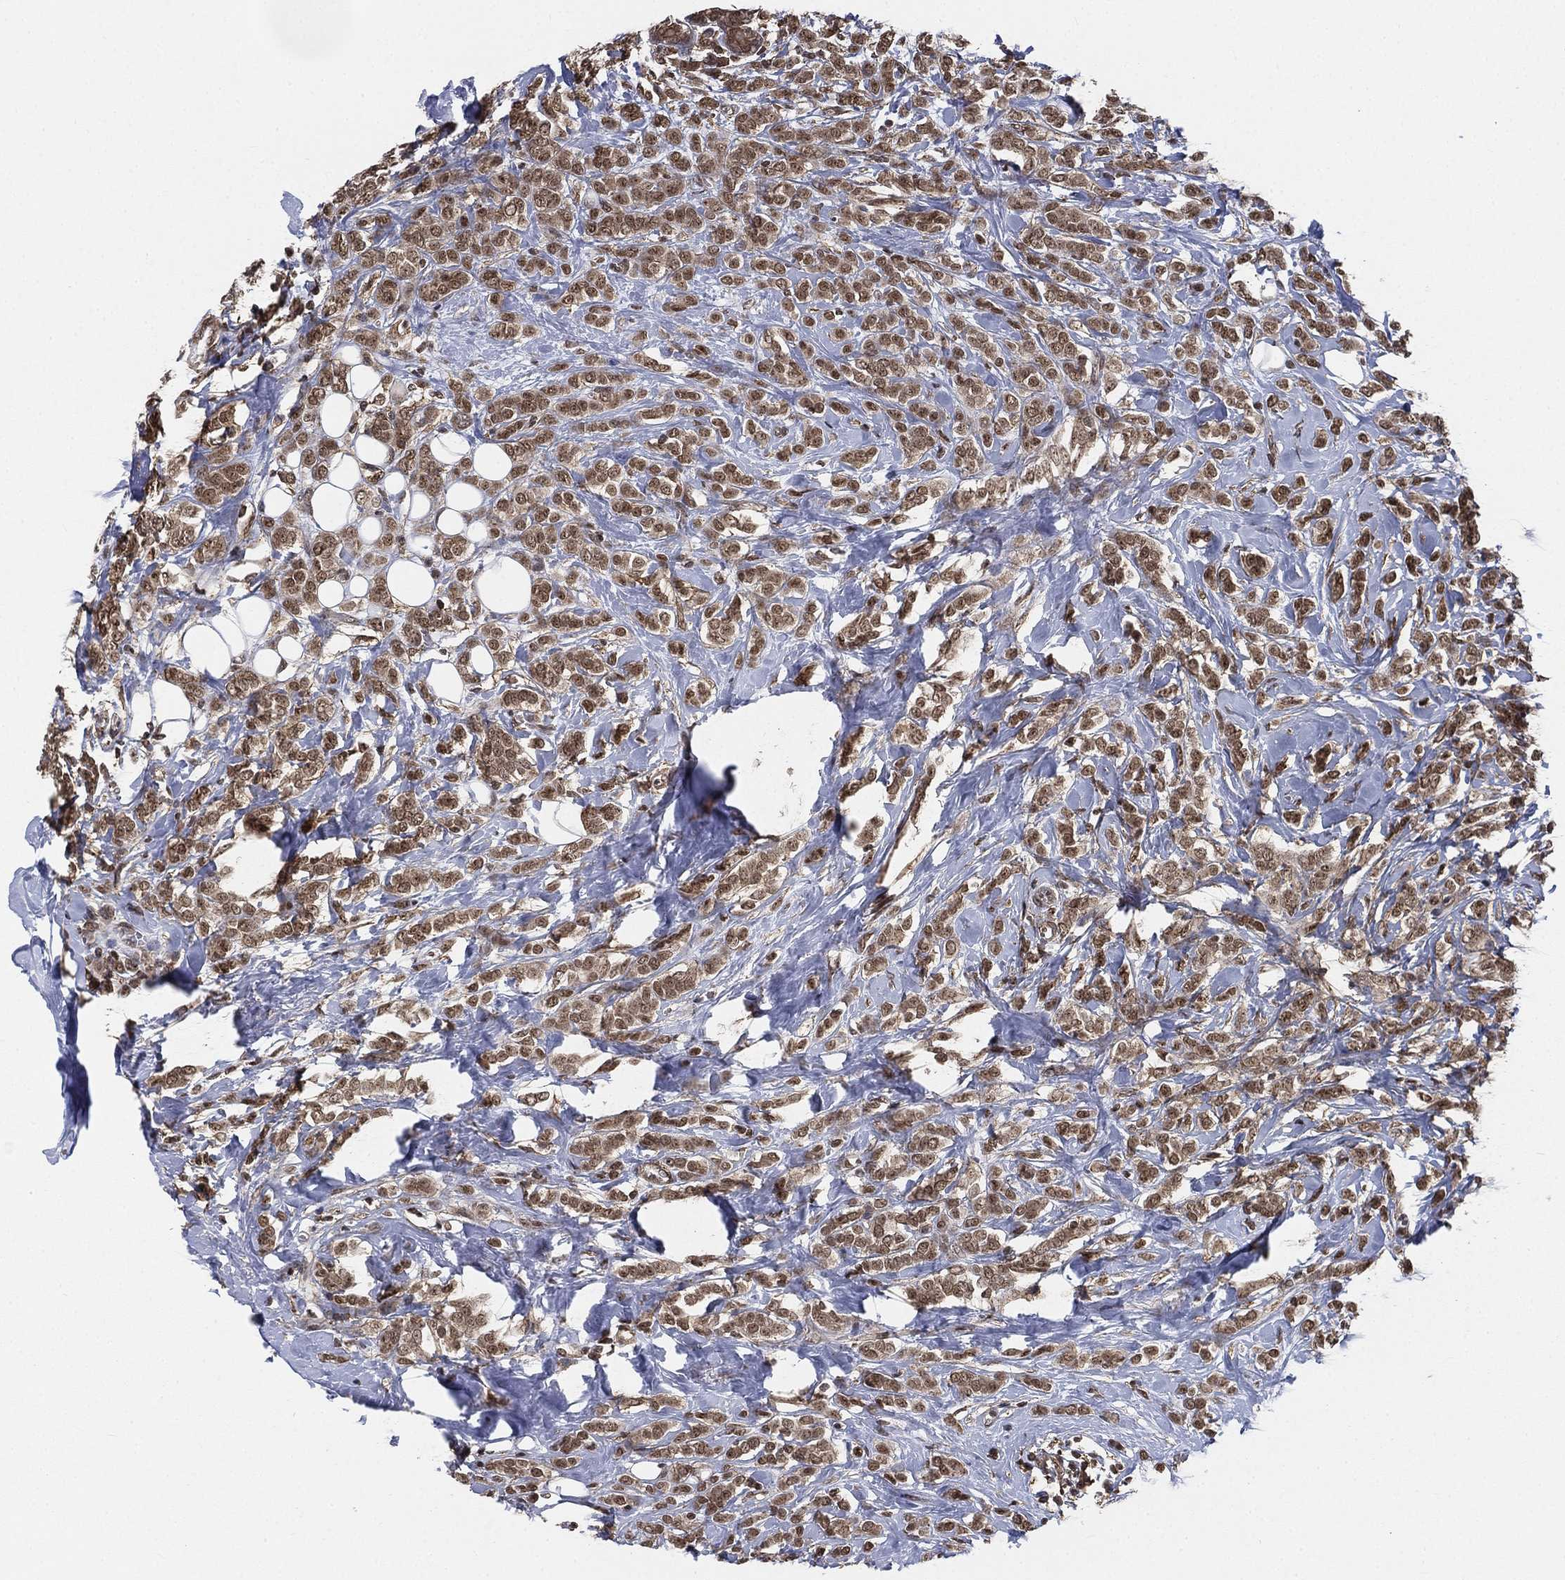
{"staining": {"intensity": "moderate", "quantity": ">75%", "location": "cytoplasmic/membranous,nuclear"}, "tissue": "breast cancer", "cell_type": "Tumor cells", "image_type": "cancer", "snomed": [{"axis": "morphology", "description": "Lobular carcinoma"}, {"axis": "topography", "description": "Breast"}], "caption": "Brown immunohistochemical staining in breast lobular carcinoma exhibits moderate cytoplasmic/membranous and nuclear expression in about >75% of tumor cells. (IHC, brightfield microscopy, high magnification).", "gene": "RSRC2", "patient": {"sex": "female", "age": 49}}